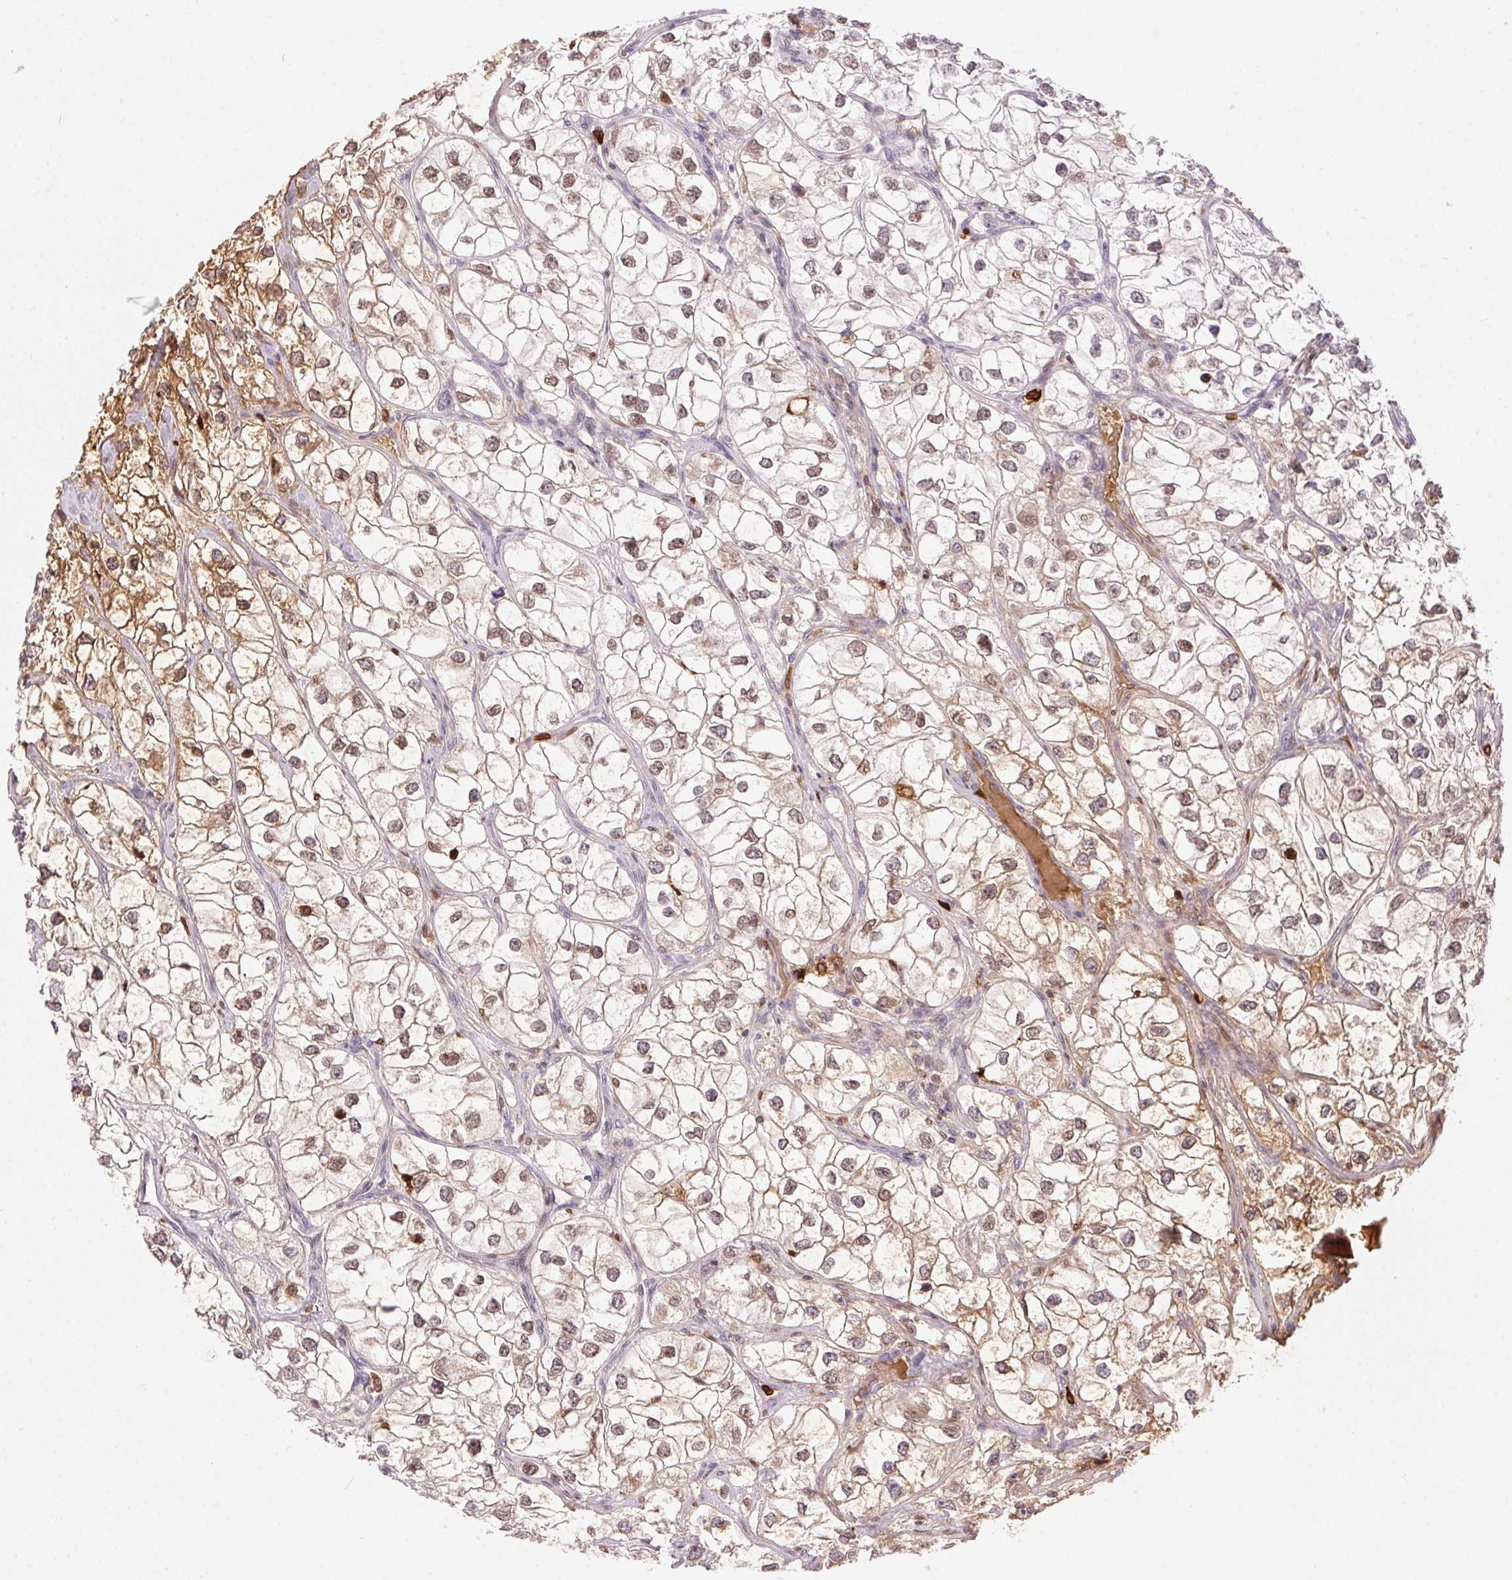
{"staining": {"intensity": "moderate", "quantity": "25%-75%", "location": "cytoplasmic/membranous,nuclear"}, "tissue": "renal cancer", "cell_type": "Tumor cells", "image_type": "cancer", "snomed": [{"axis": "morphology", "description": "Adenocarcinoma, NOS"}, {"axis": "topography", "description": "Kidney"}], "caption": "DAB immunohistochemical staining of human renal cancer (adenocarcinoma) shows moderate cytoplasmic/membranous and nuclear protein positivity in approximately 25%-75% of tumor cells.", "gene": "ORM1", "patient": {"sex": "male", "age": 59}}